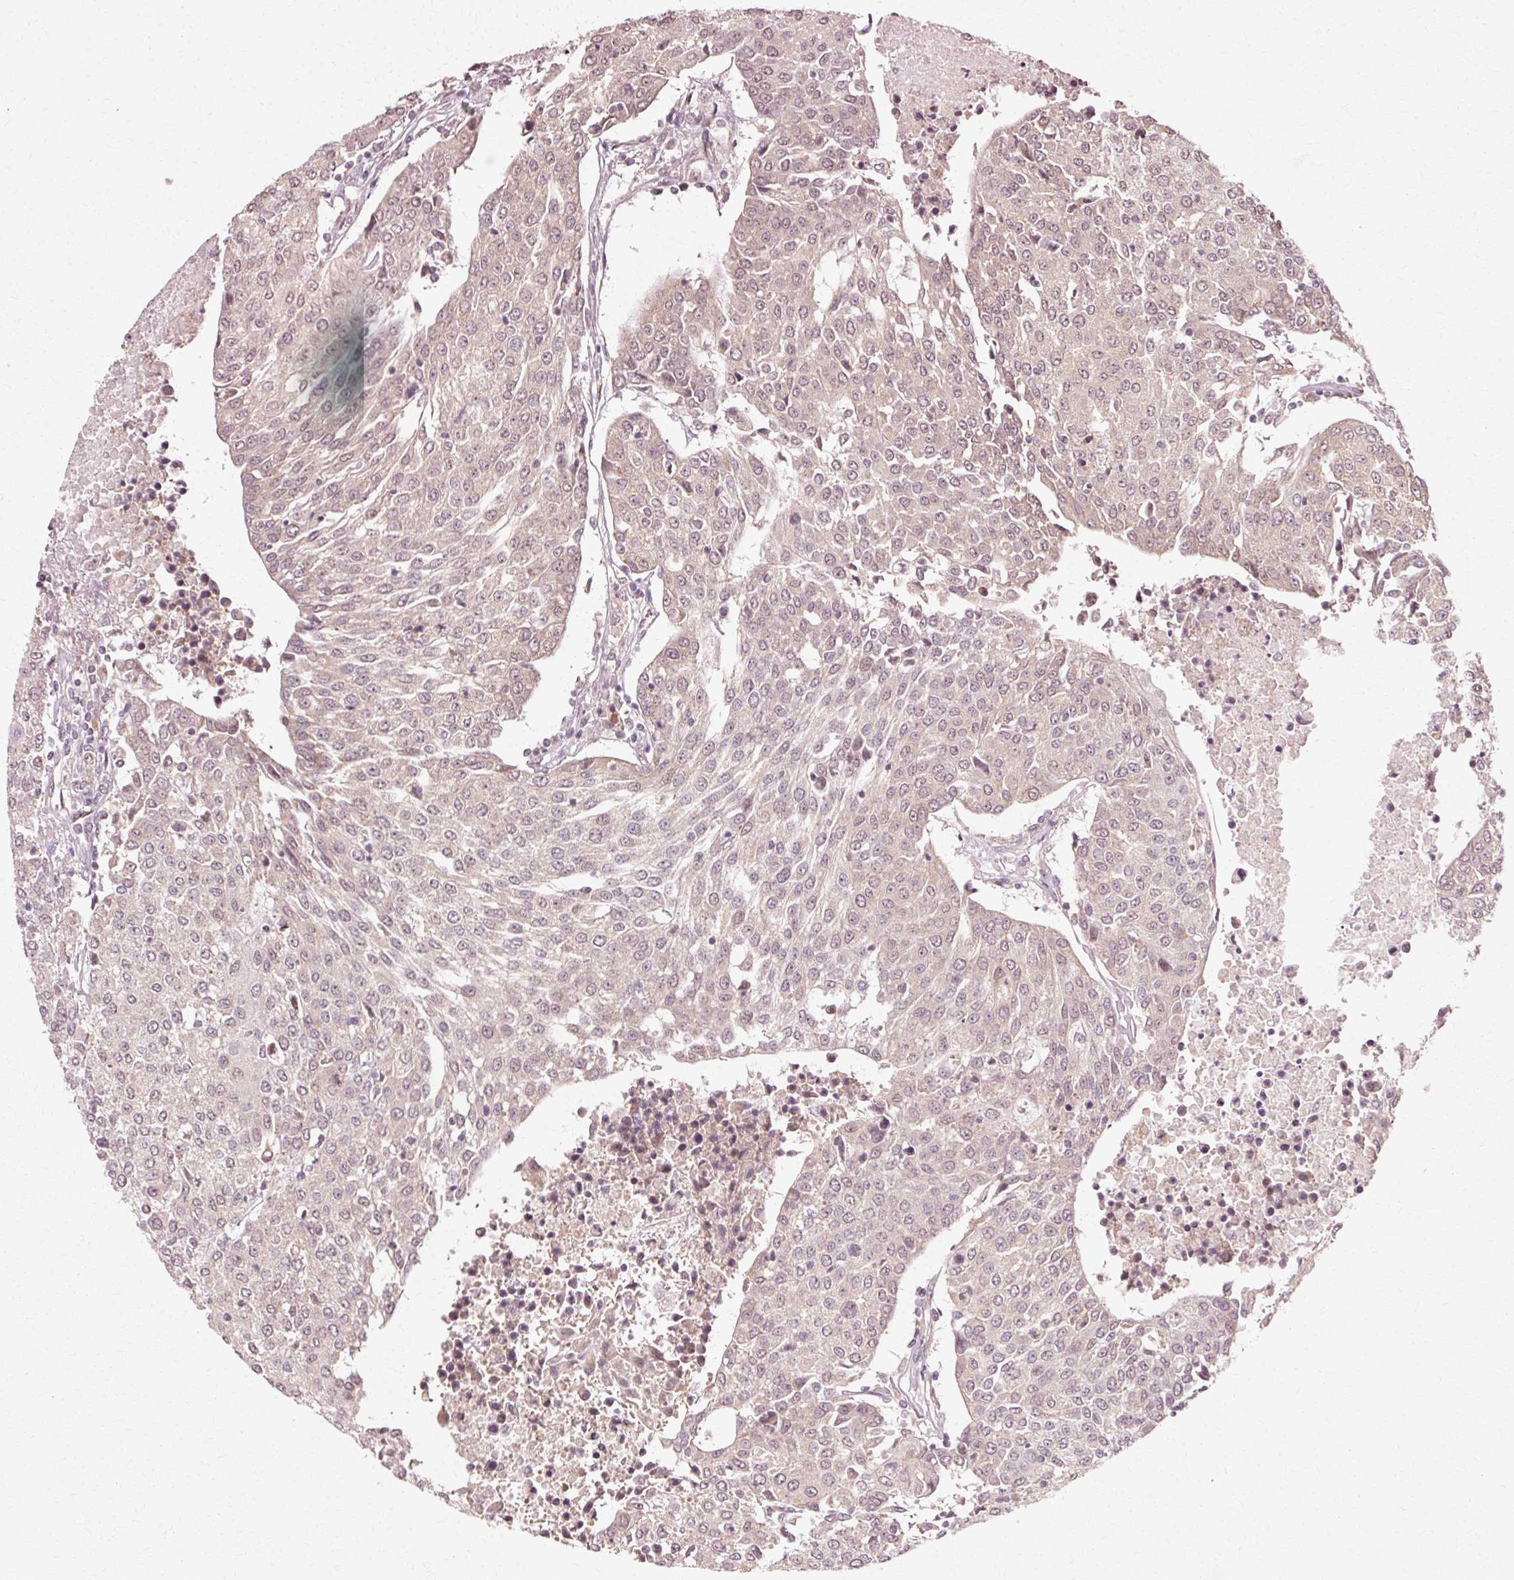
{"staining": {"intensity": "weak", "quantity": ">75%", "location": "cytoplasmic/membranous"}, "tissue": "urothelial cancer", "cell_type": "Tumor cells", "image_type": "cancer", "snomed": [{"axis": "morphology", "description": "Urothelial carcinoma, High grade"}, {"axis": "topography", "description": "Urinary bladder"}], "caption": "A brown stain highlights weak cytoplasmic/membranous staining of a protein in urothelial cancer tumor cells. The staining is performed using DAB (3,3'-diaminobenzidine) brown chromogen to label protein expression. The nuclei are counter-stained blue using hematoxylin.", "gene": "RGPD5", "patient": {"sex": "female", "age": 85}}